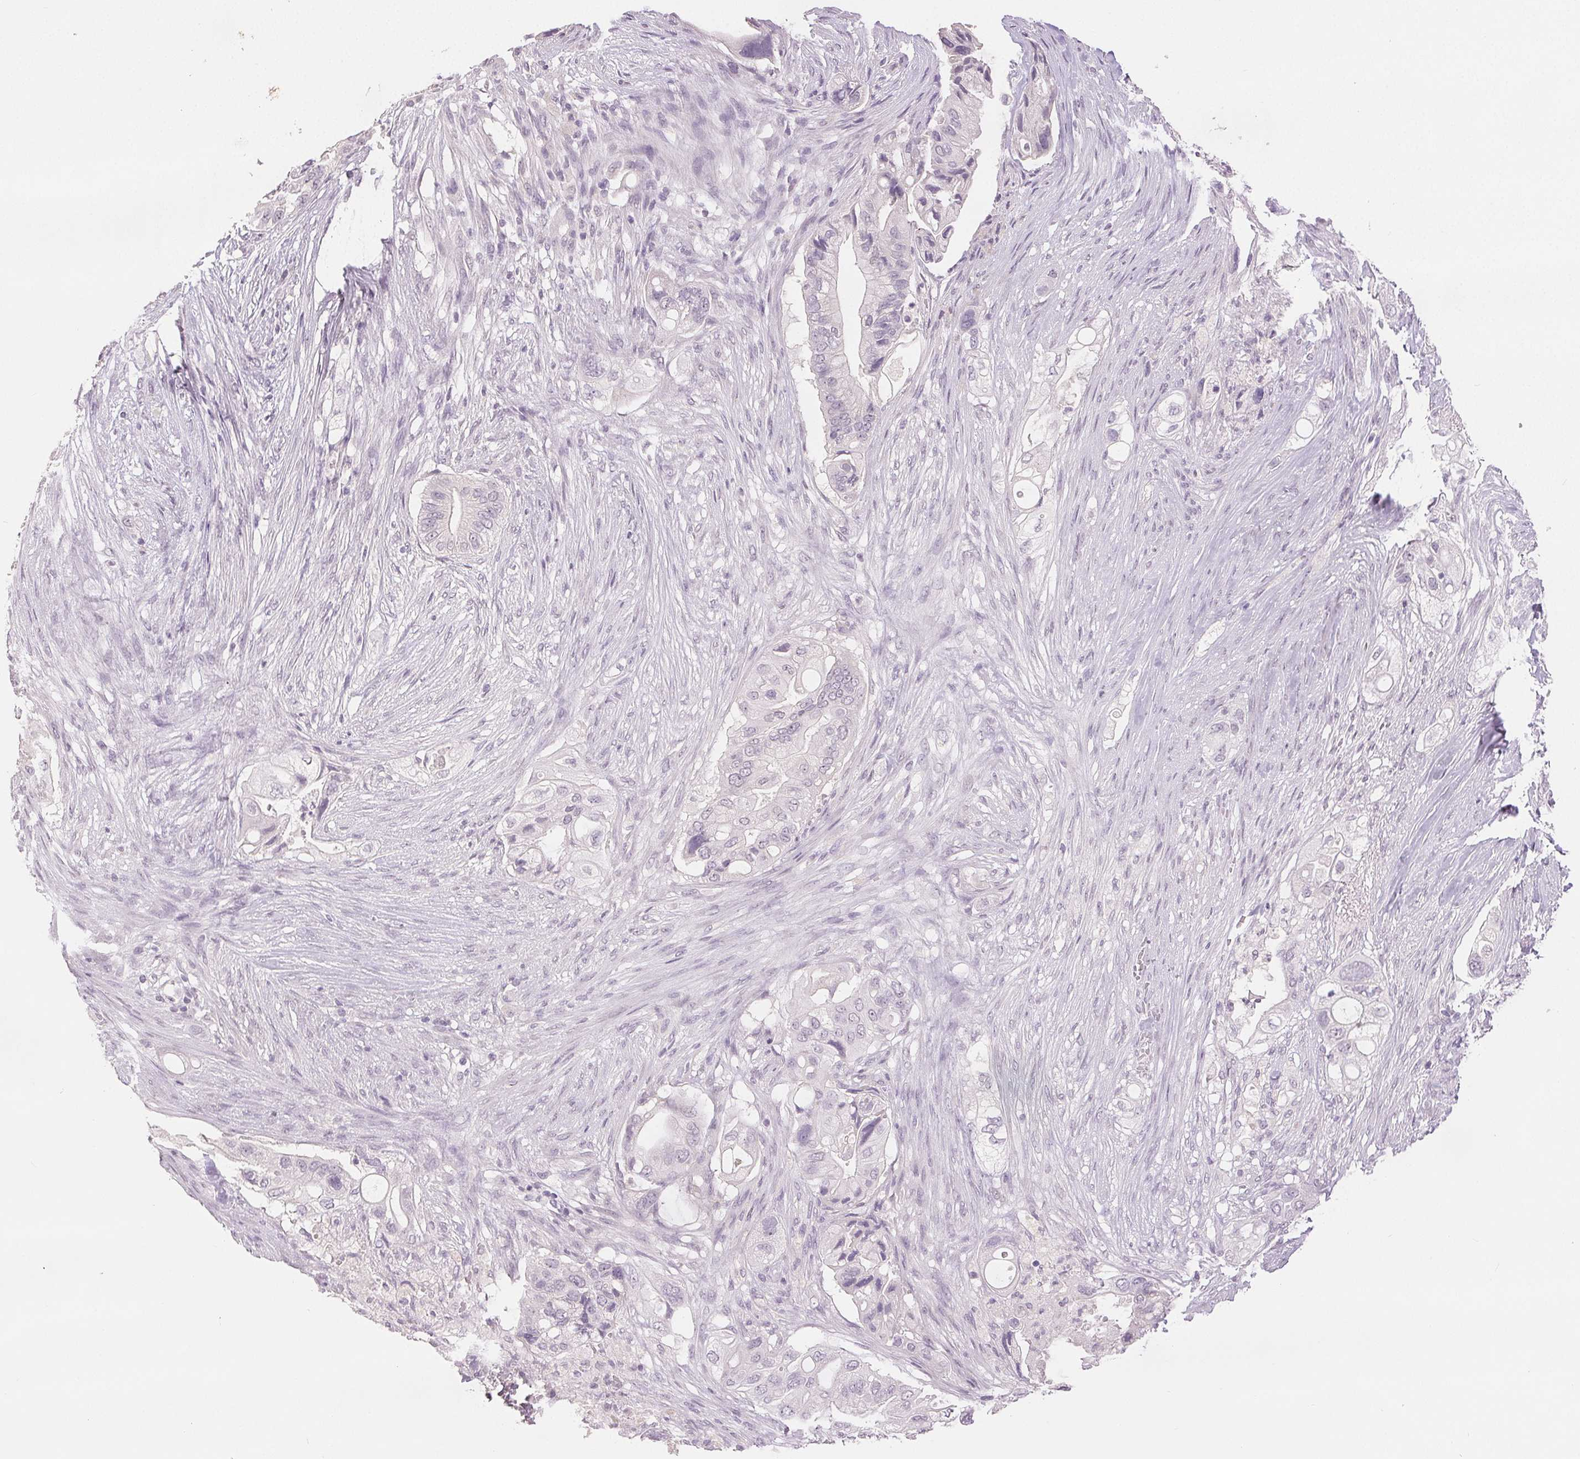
{"staining": {"intensity": "negative", "quantity": "none", "location": "none"}, "tissue": "pancreatic cancer", "cell_type": "Tumor cells", "image_type": "cancer", "snomed": [{"axis": "morphology", "description": "Adenocarcinoma, NOS"}, {"axis": "topography", "description": "Pancreas"}], "caption": "Micrograph shows no significant protein positivity in tumor cells of adenocarcinoma (pancreatic). (Immunohistochemistry, brightfield microscopy, high magnification).", "gene": "SLC27A5", "patient": {"sex": "female", "age": 72}}